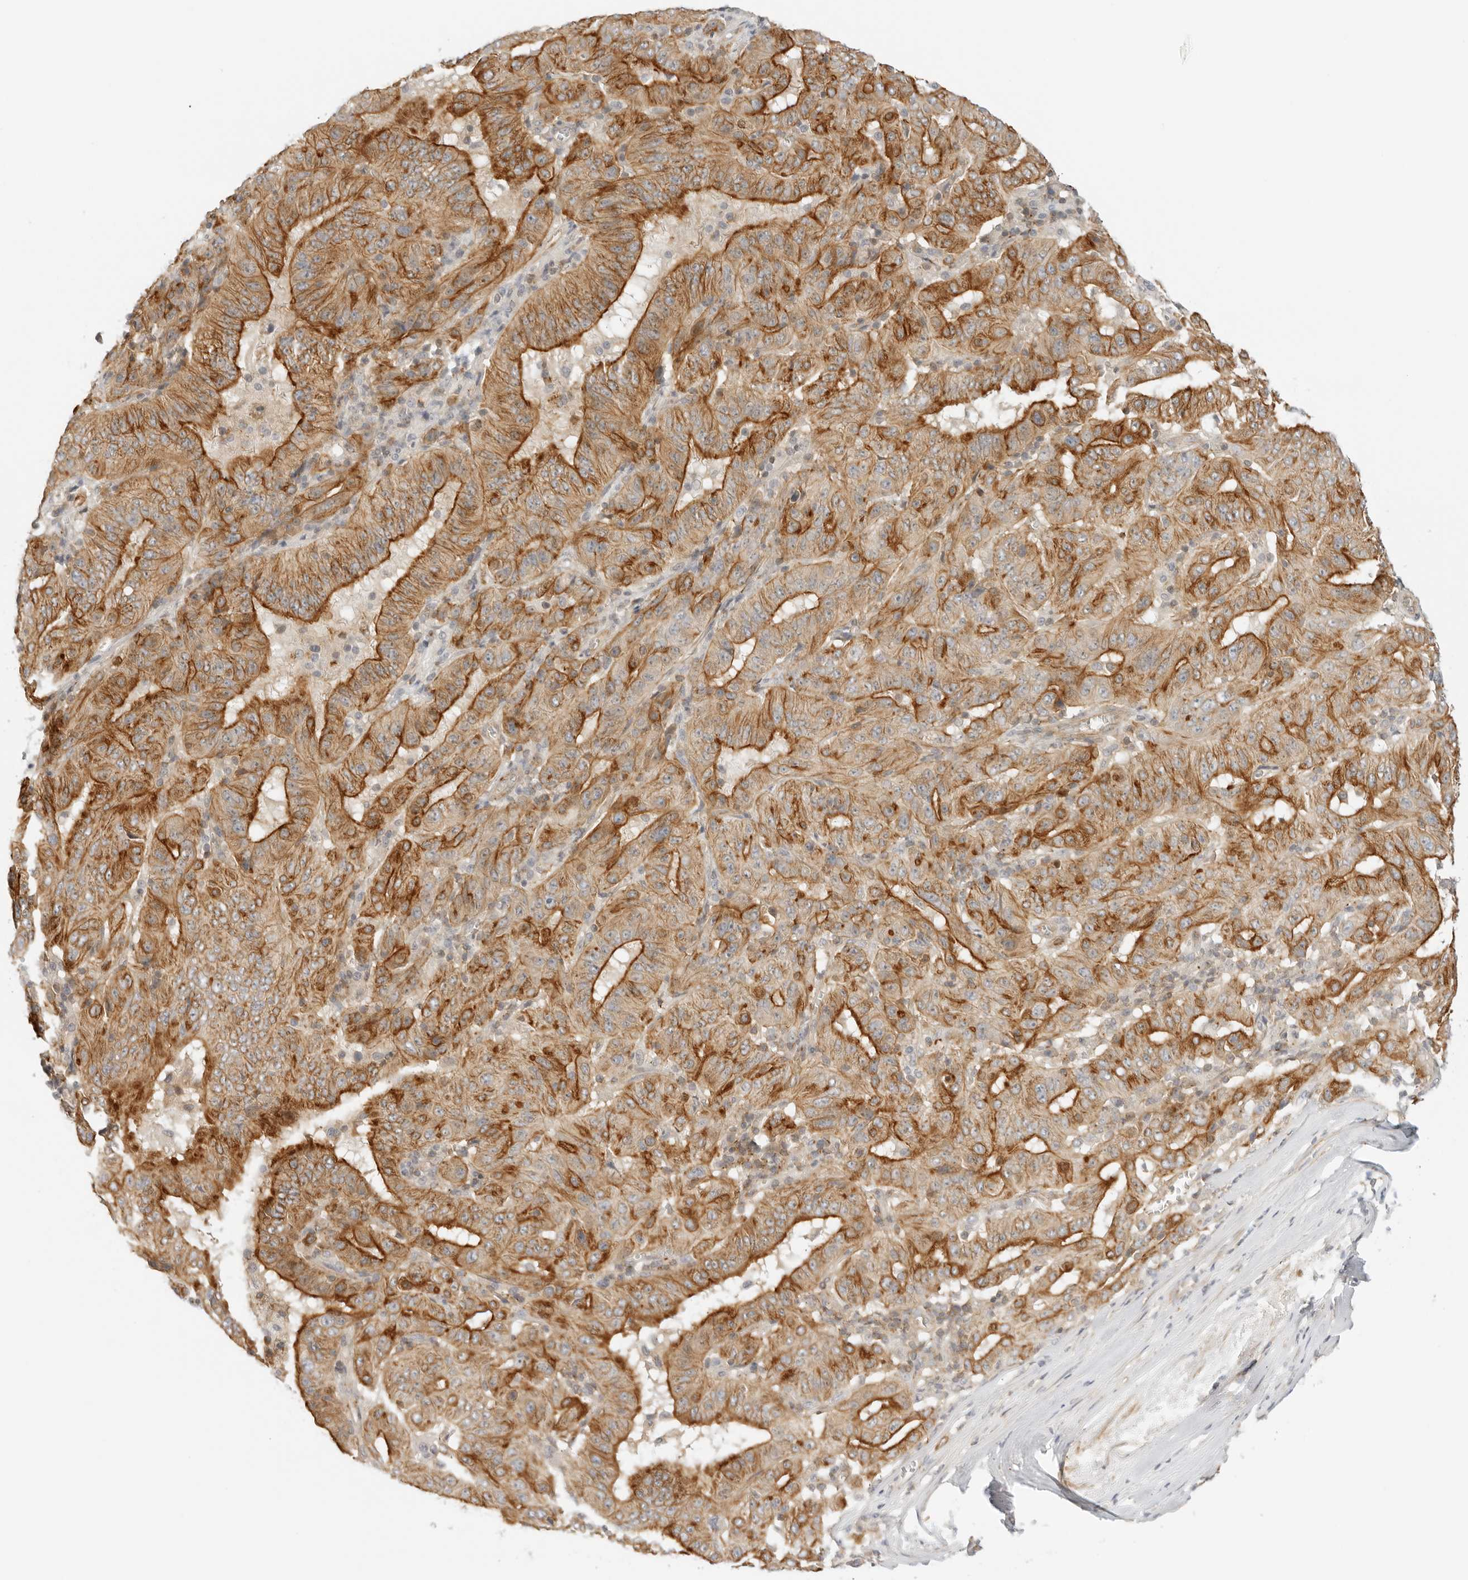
{"staining": {"intensity": "strong", "quantity": "25%-75%", "location": "cytoplasmic/membranous"}, "tissue": "pancreatic cancer", "cell_type": "Tumor cells", "image_type": "cancer", "snomed": [{"axis": "morphology", "description": "Adenocarcinoma, NOS"}, {"axis": "topography", "description": "Pancreas"}], "caption": "Immunohistochemical staining of human pancreatic adenocarcinoma displays strong cytoplasmic/membranous protein expression in about 25%-75% of tumor cells.", "gene": "OSCP1", "patient": {"sex": "male", "age": 63}}